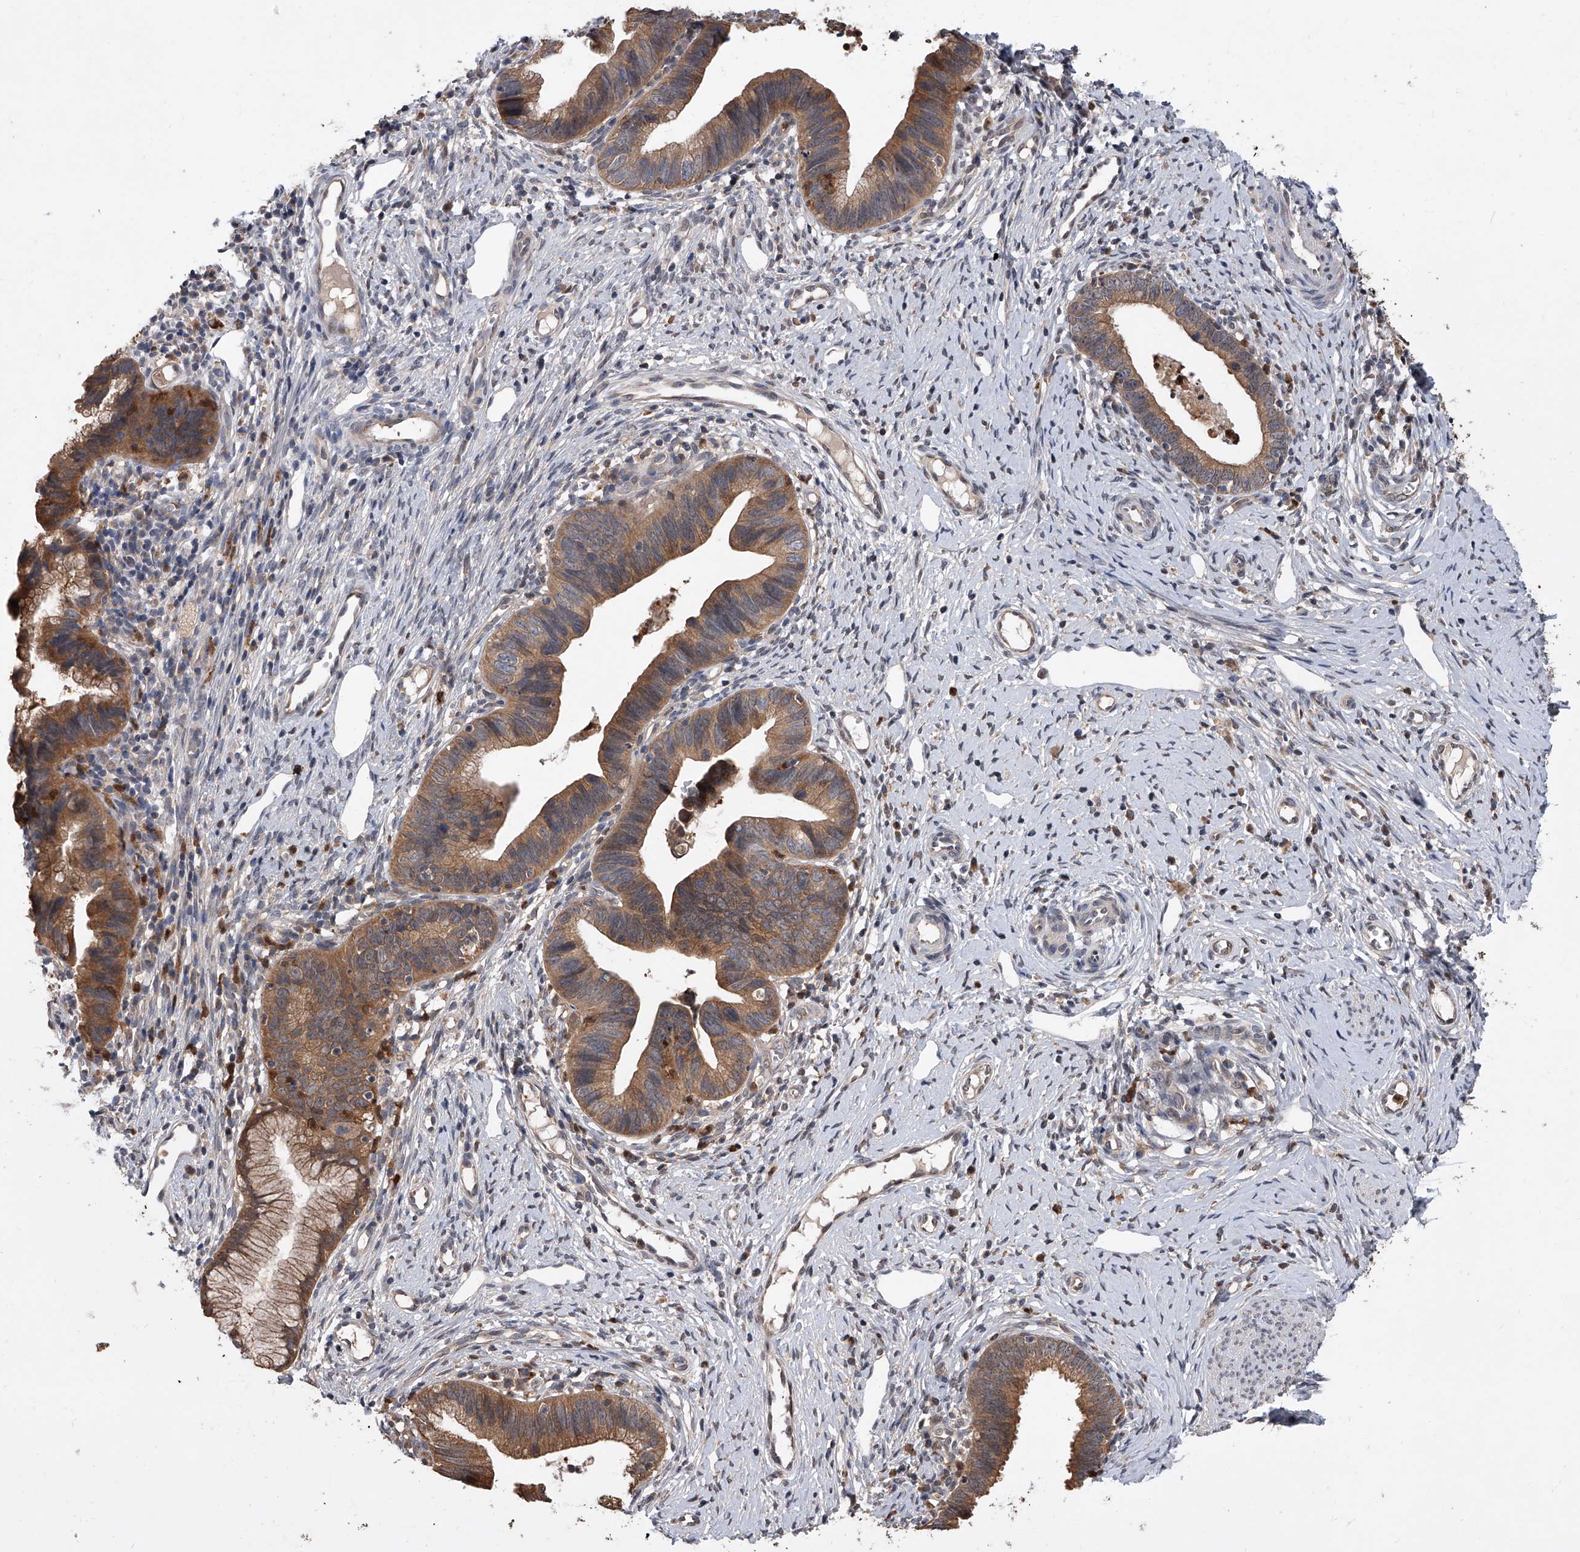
{"staining": {"intensity": "moderate", "quantity": ">75%", "location": "cytoplasmic/membranous"}, "tissue": "cervical cancer", "cell_type": "Tumor cells", "image_type": "cancer", "snomed": [{"axis": "morphology", "description": "Adenocarcinoma, NOS"}, {"axis": "topography", "description": "Cervix"}], "caption": "The image demonstrates a brown stain indicating the presence of a protein in the cytoplasmic/membranous of tumor cells in cervical cancer.", "gene": "BHLHE23", "patient": {"sex": "female", "age": 36}}